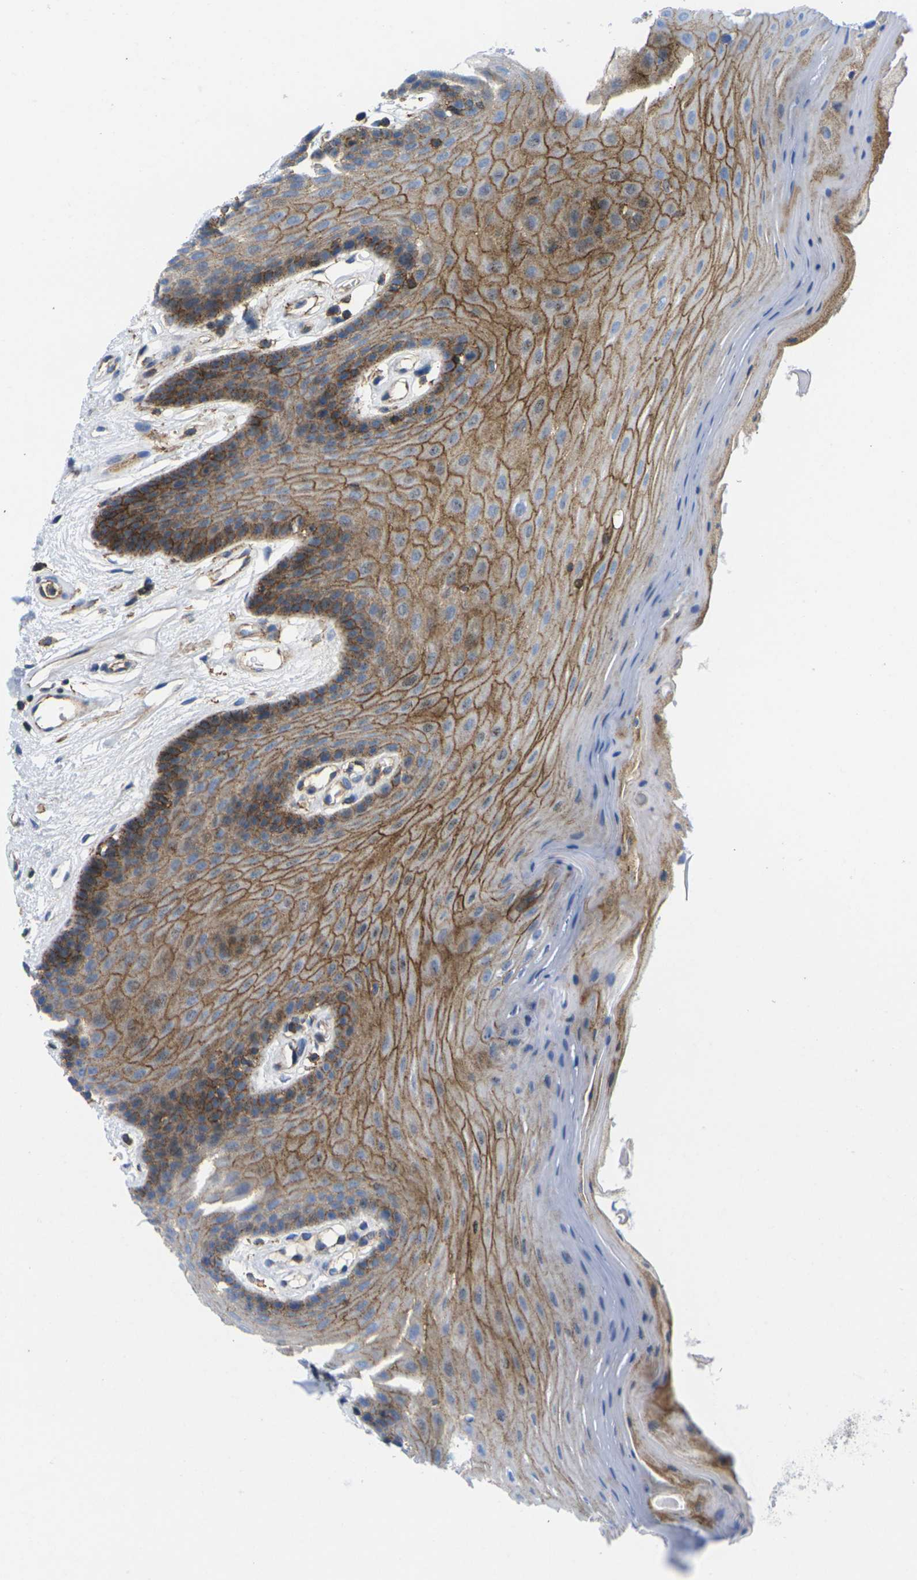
{"staining": {"intensity": "moderate", "quantity": ">75%", "location": "cytoplasmic/membranous"}, "tissue": "oral mucosa", "cell_type": "Squamous epithelial cells", "image_type": "normal", "snomed": [{"axis": "morphology", "description": "Normal tissue, NOS"}, {"axis": "morphology", "description": "Squamous cell carcinoma, NOS"}, {"axis": "topography", "description": "Skeletal muscle"}, {"axis": "topography", "description": "Adipose tissue"}, {"axis": "topography", "description": "Vascular tissue"}, {"axis": "topography", "description": "Oral tissue"}, {"axis": "topography", "description": "Peripheral nerve tissue"}, {"axis": "topography", "description": "Head-Neck"}], "caption": "Normal oral mucosa was stained to show a protein in brown. There is medium levels of moderate cytoplasmic/membranous staining in about >75% of squamous epithelial cells. (IHC, brightfield microscopy, high magnification).", "gene": "IQGAP1", "patient": {"sex": "male", "age": 71}}